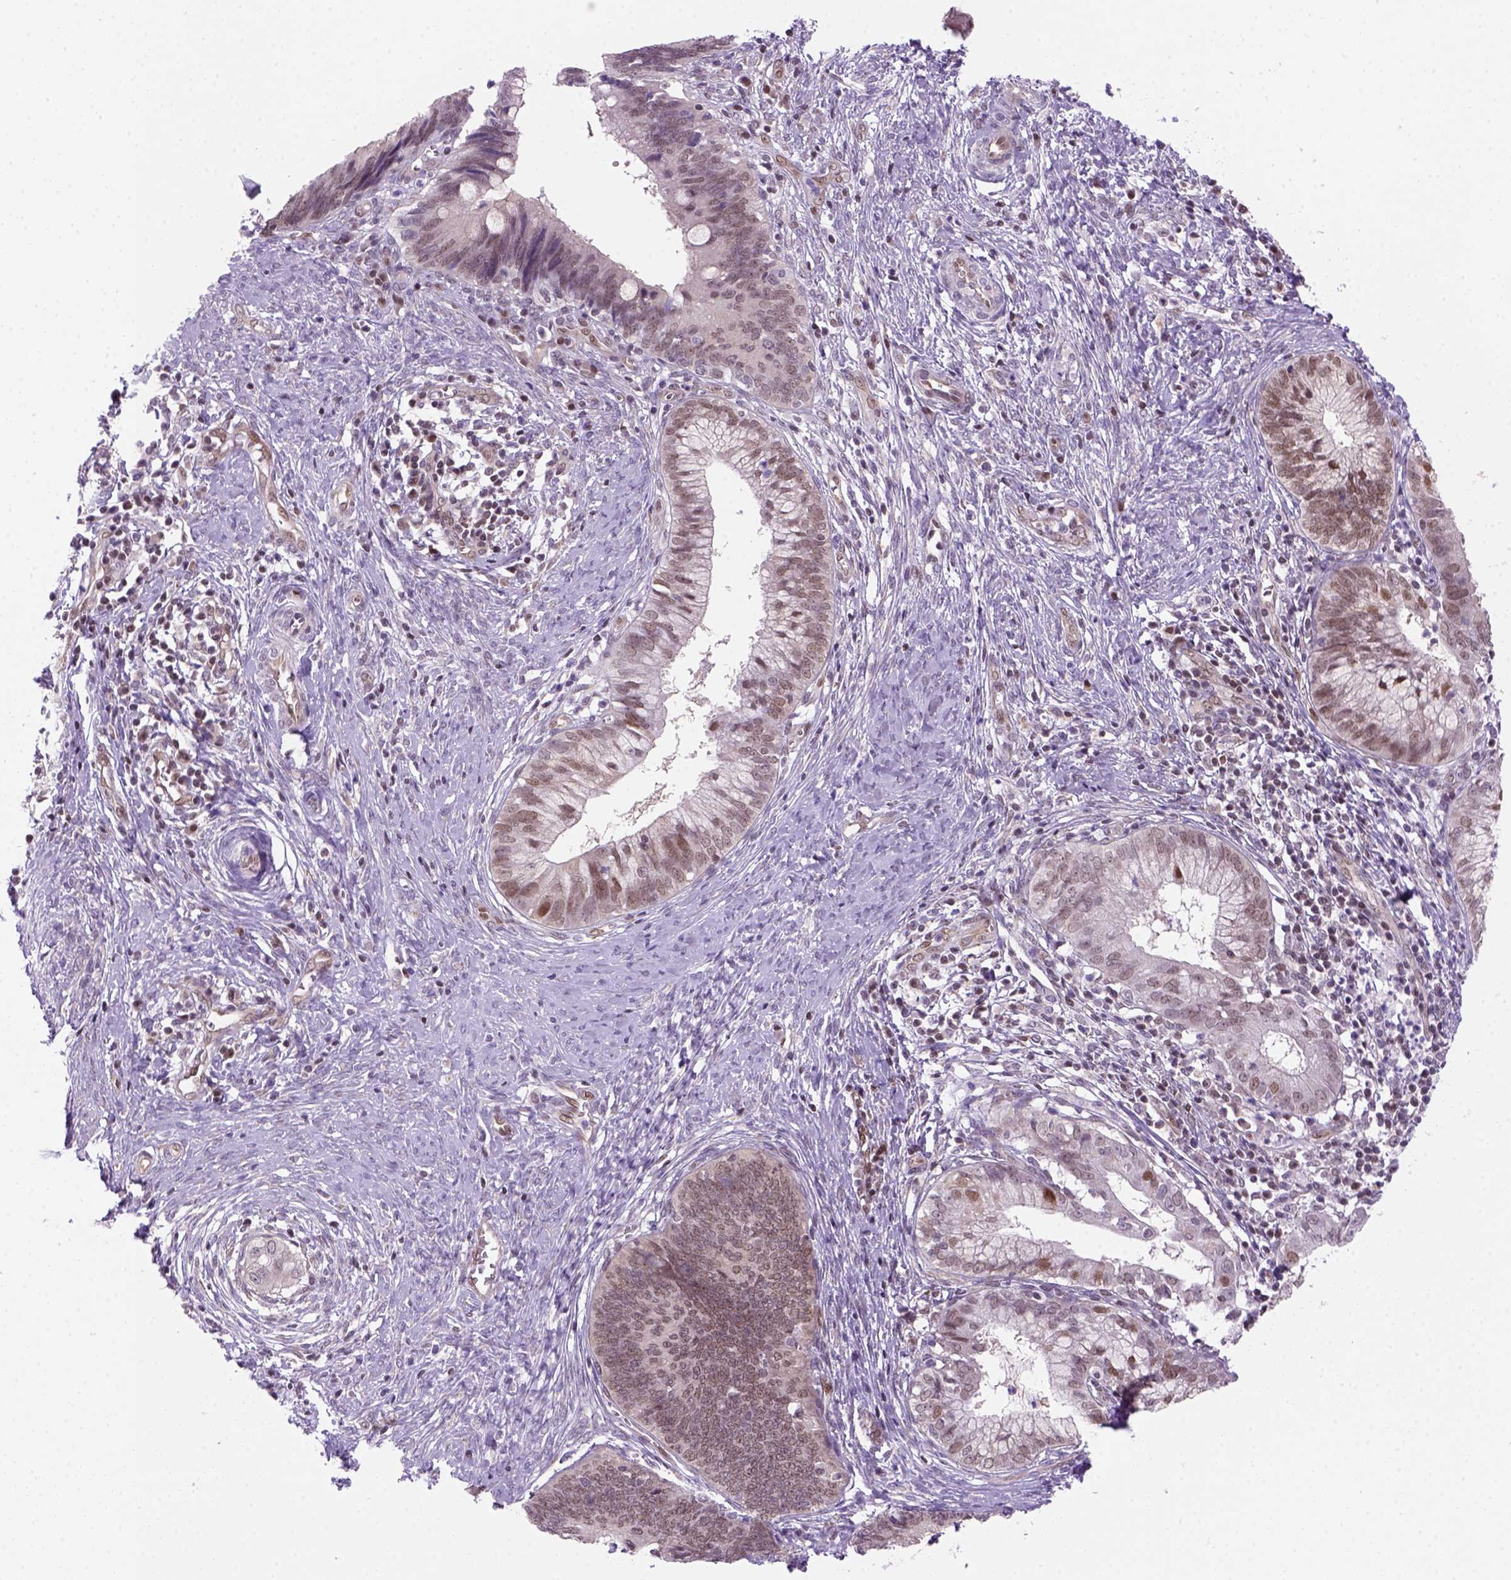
{"staining": {"intensity": "weak", "quantity": "25%-75%", "location": "nuclear"}, "tissue": "cervical cancer", "cell_type": "Tumor cells", "image_type": "cancer", "snomed": [{"axis": "morphology", "description": "Adenocarcinoma, NOS"}, {"axis": "topography", "description": "Cervix"}], "caption": "DAB (3,3'-diaminobenzidine) immunohistochemical staining of human cervical cancer (adenocarcinoma) exhibits weak nuclear protein staining in approximately 25%-75% of tumor cells.", "gene": "MGMT", "patient": {"sex": "female", "age": 42}}